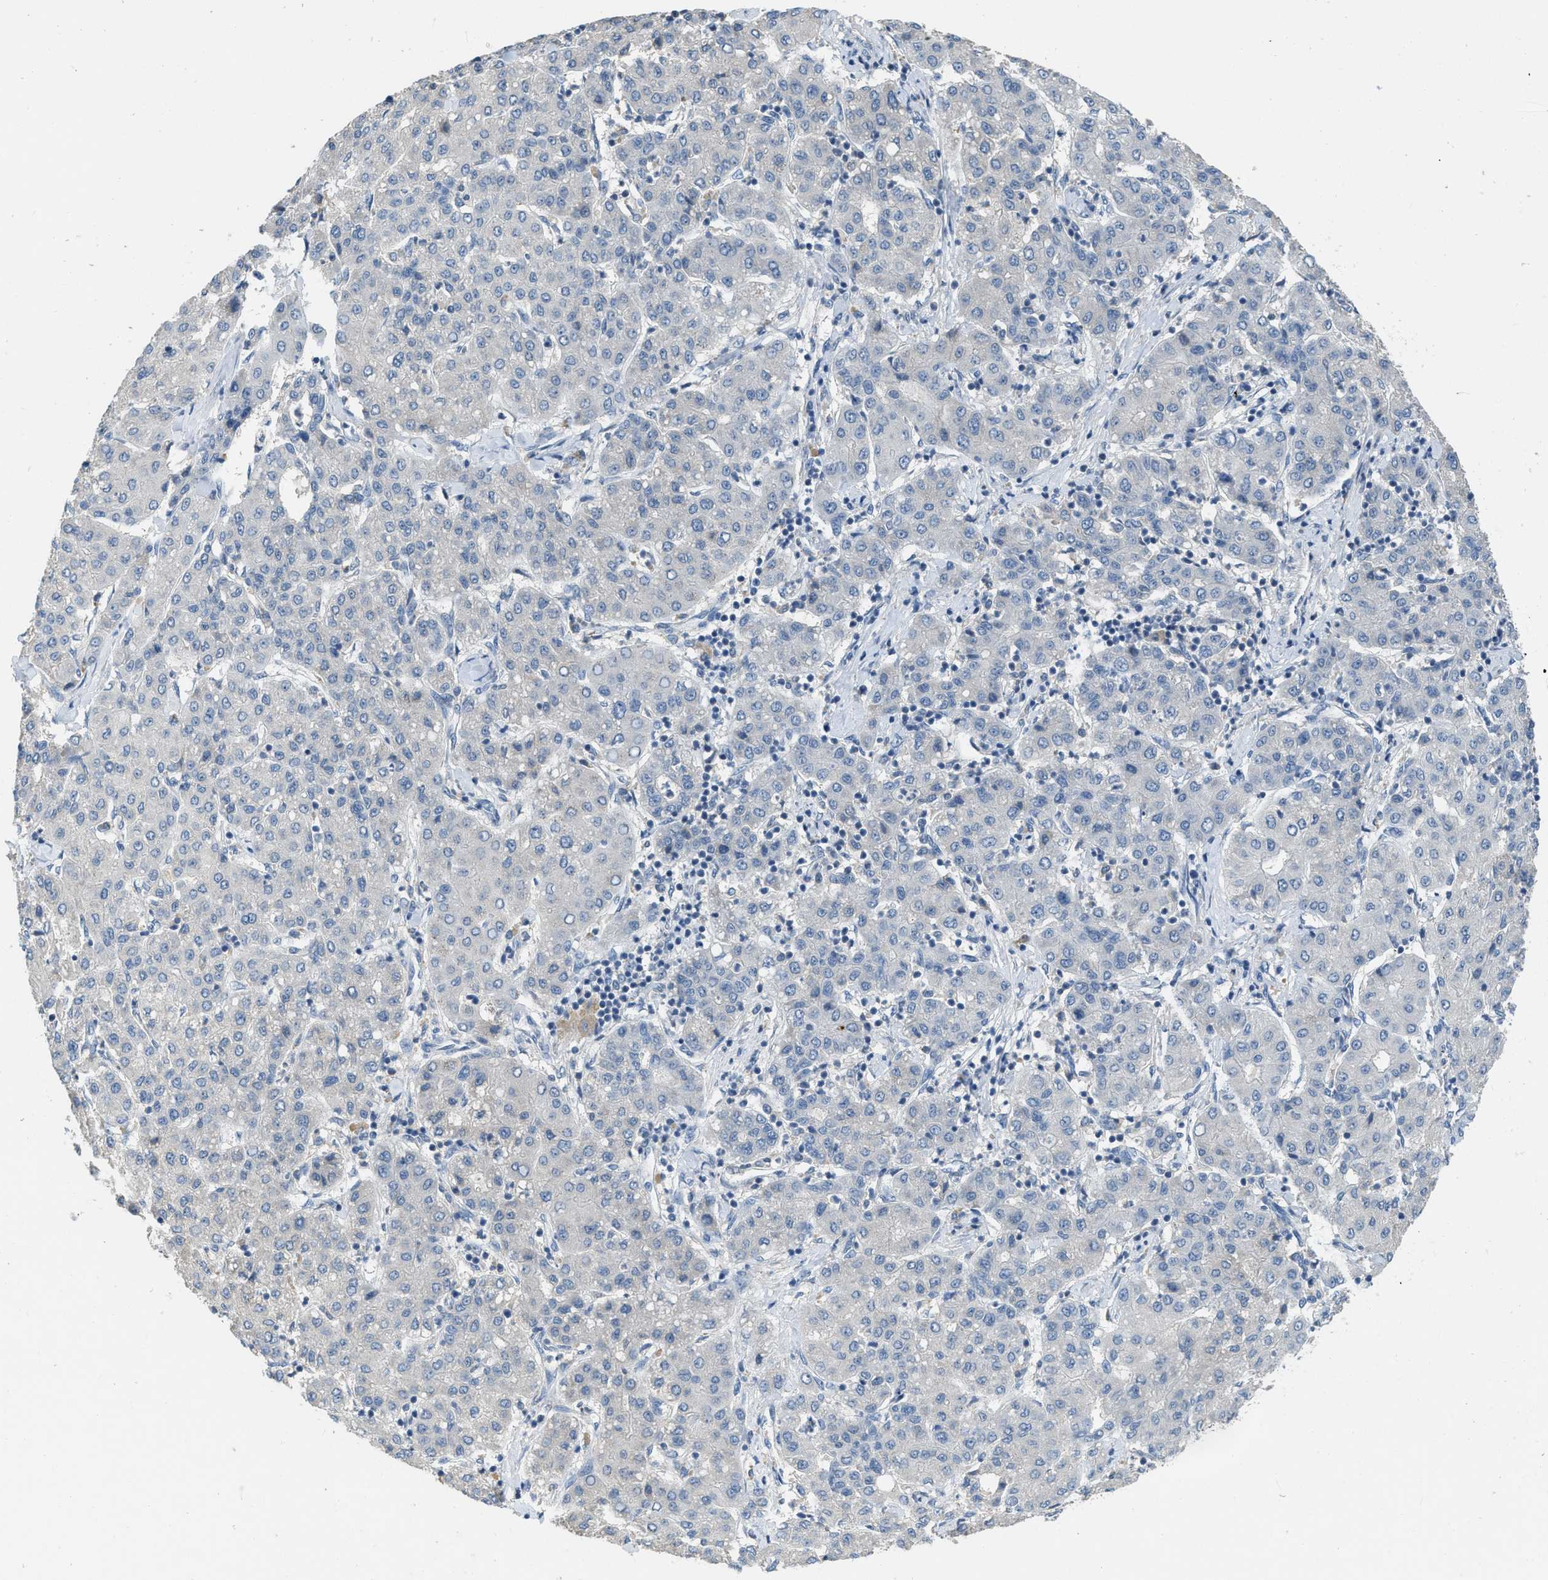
{"staining": {"intensity": "negative", "quantity": "none", "location": "none"}, "tissue": "liver cancer", "cell_type": "Tumor cells", "image_type": "cancer", "snomed": [{"axis": "morphology", "description": "Carcinoma, Hepatocellular, NOS"}, {"axis": "topography", "description": "Liver"}], "caption": "IHC image of hepatocellular carcinoma (liver) stained for a protein (brown), which exhibits no staining in tumor cells.", "gene": "MIS18A", "patient": {"sex": "male", "age": 65}}